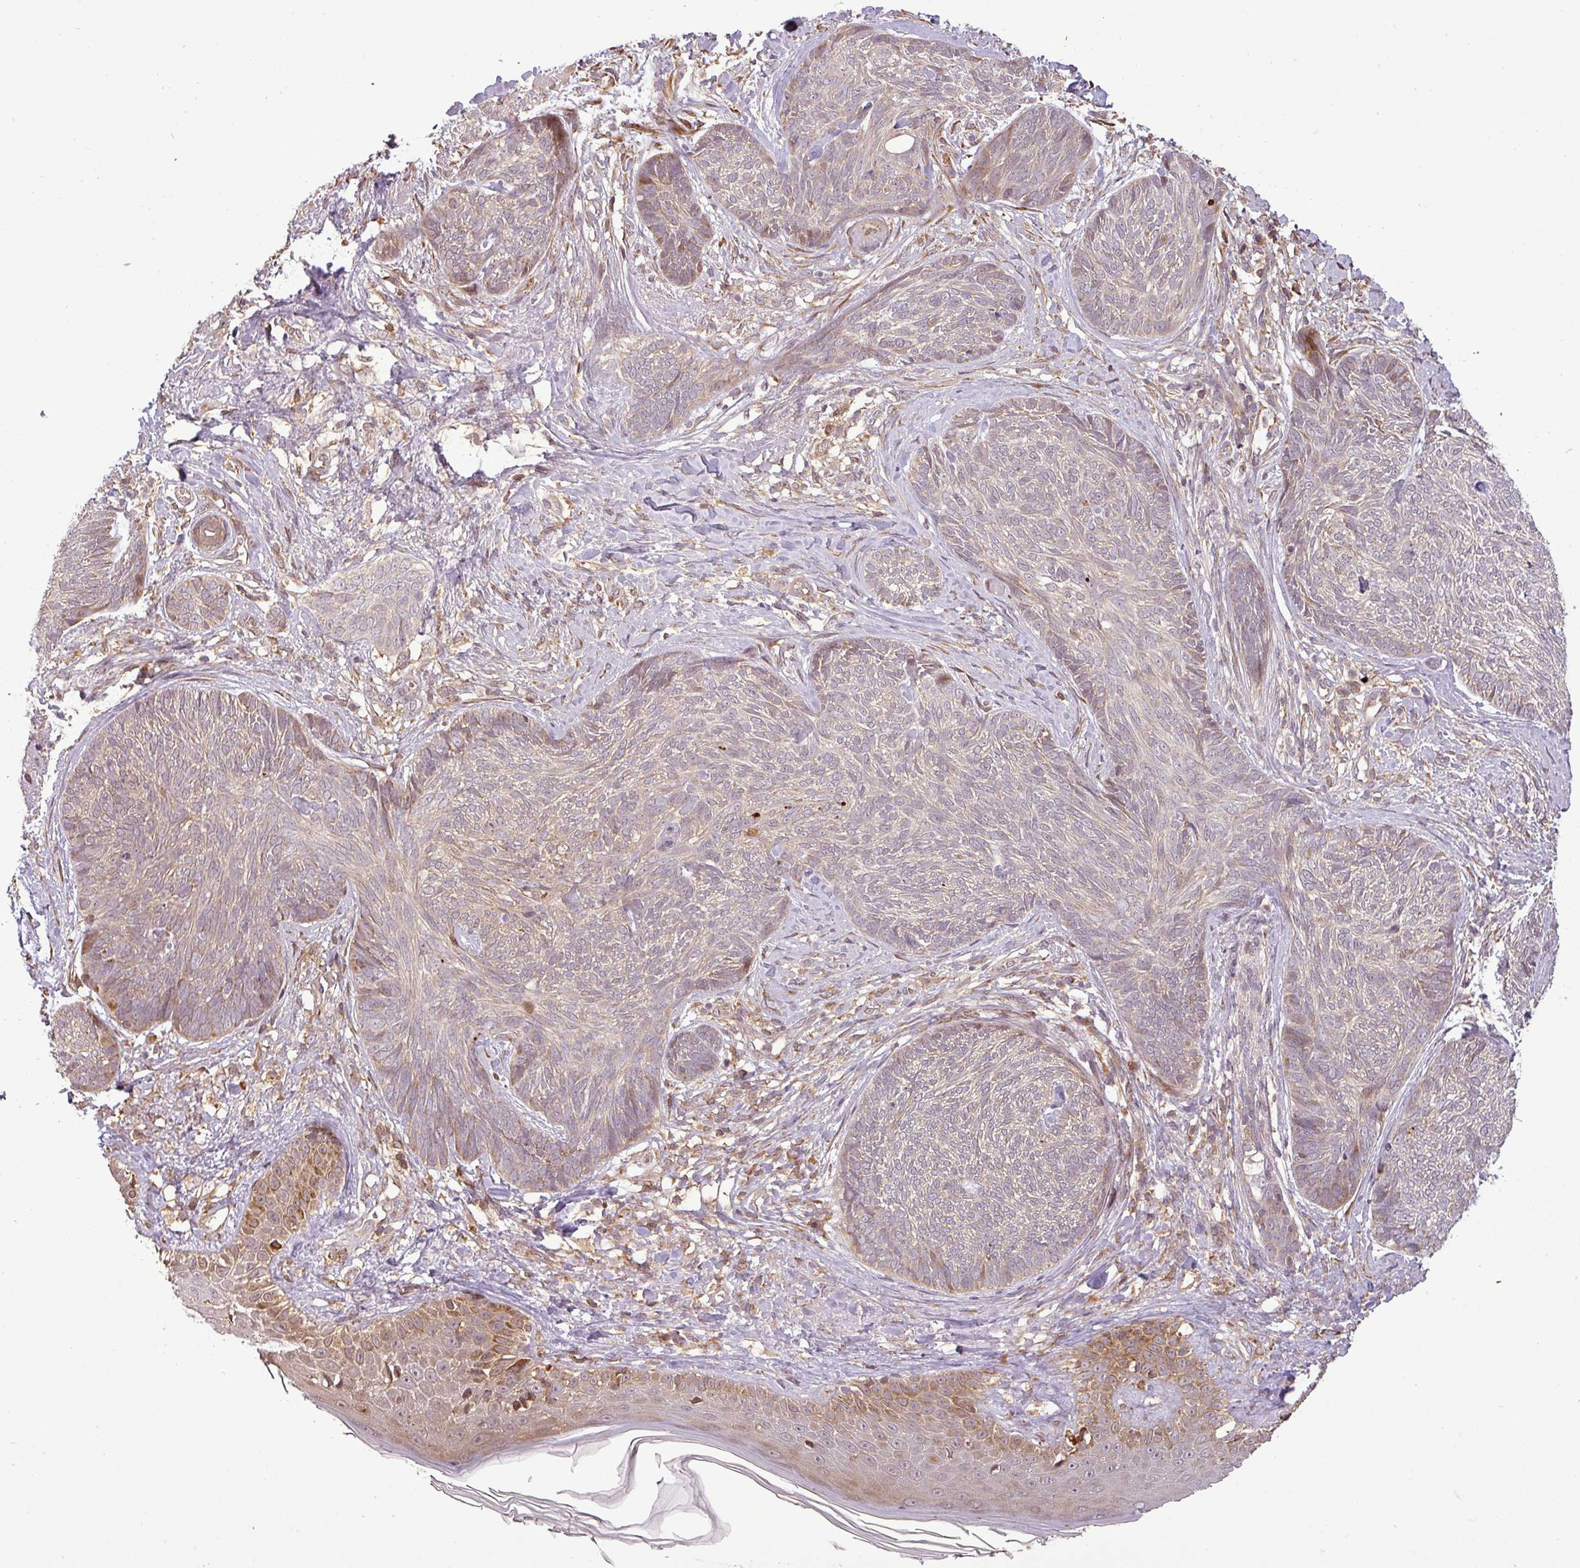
{"staining": {"intensity": "weak", "quantity": "<25%", "location": "cytoplasmic/membranous"}, "tissue": "skin cancer", "cell_type": "Tumor cells", "image_type": "cancer", "snomed": [{"axis": "morphology", "description": "Basal cell carcinoma"}, {"axis": "topography", "description": "Skin"}], "caption": "There is no significant positivity in tumor cells of basal cell carcinoma (skin).", "gene": "FAIM", "patient": {"sex": "male", "age": 73}}